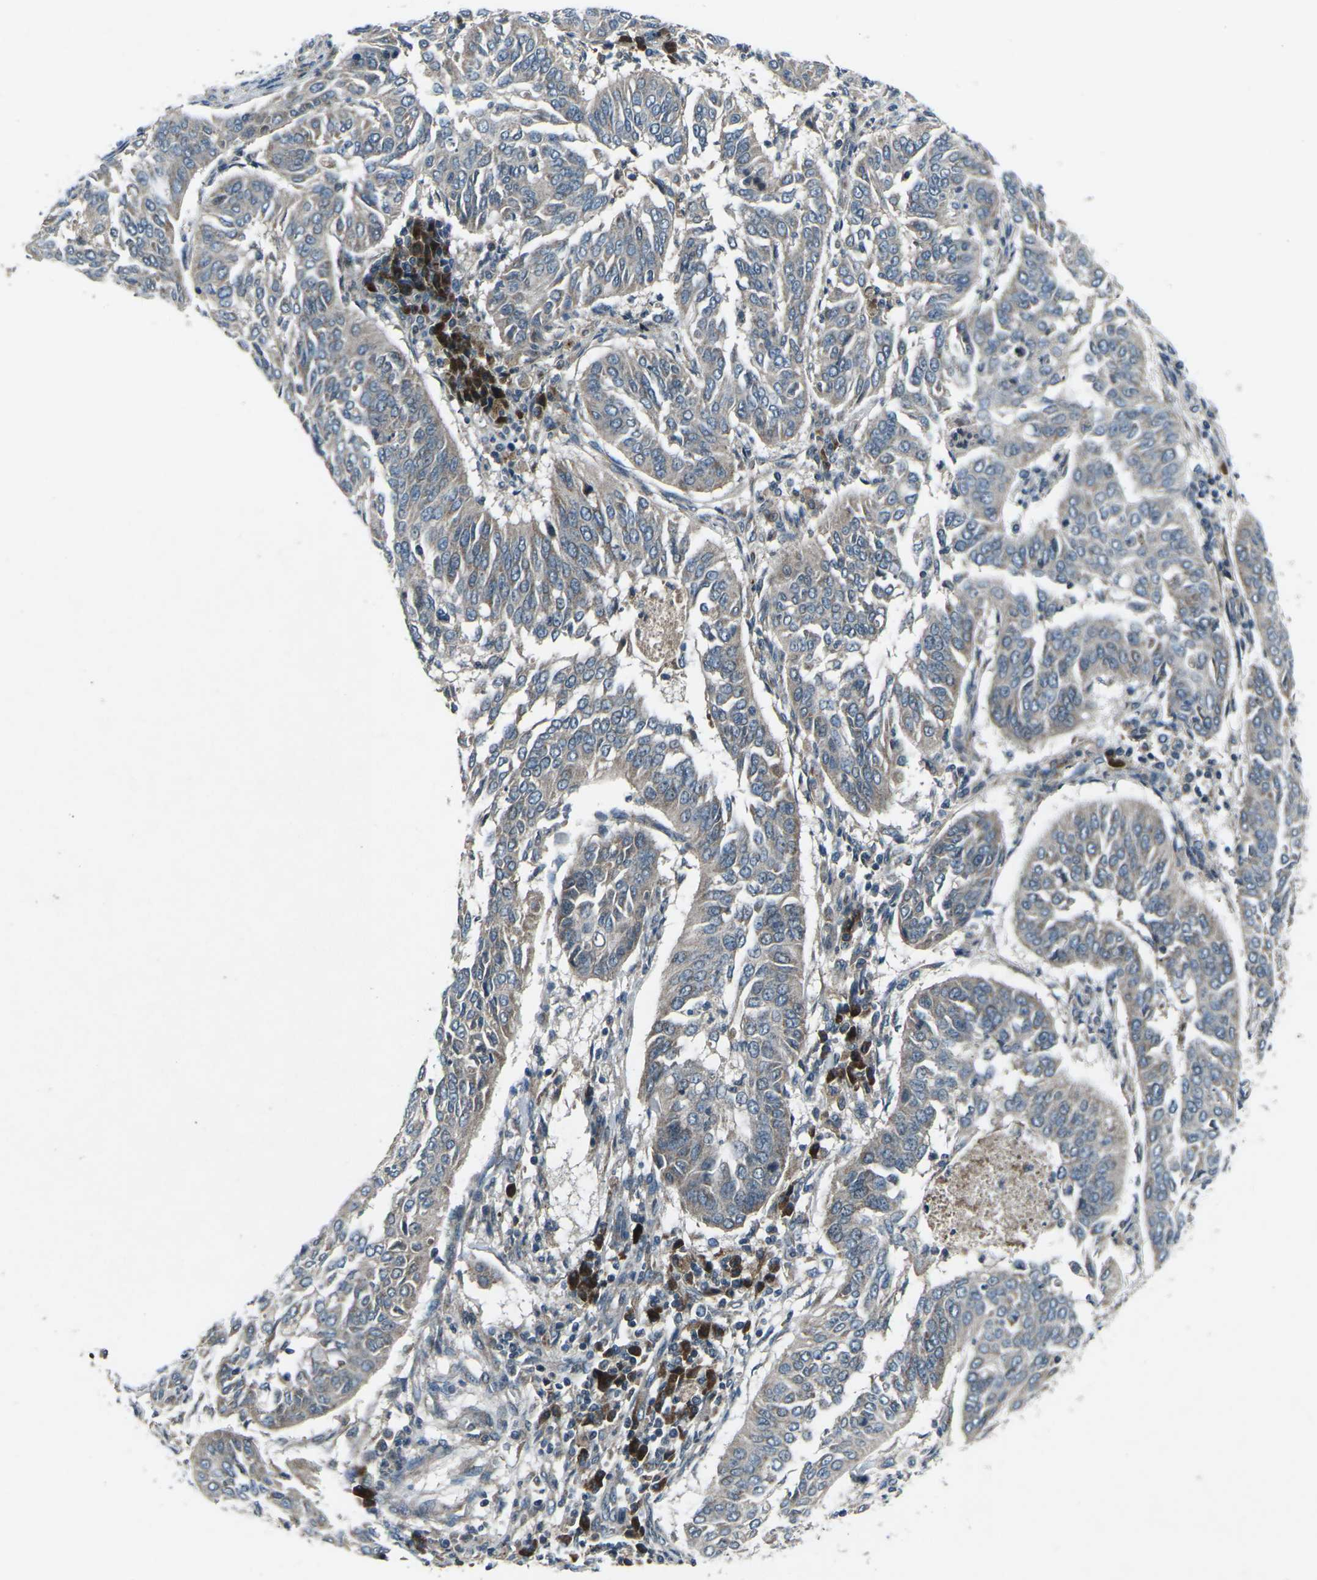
{"staining": {"intensity": "moderate", "quantity": "25%-75%", "location": "cytoplasmic/membranous"}, "tissue": "cervical cancer", "cell_type": "Tumor cells", "image_type": "cancer", "snomed": [{"axis": "morphology", "description": "Normal tissue, NOS"}, {"axis": "morphology", "description": "Squamous cell carcinoma, NOS"}, {"axis": "topography", "description": "Cervix"}], "caption": "A brown stain labels moderate cytoplasmic/membranous positivity of a protein in human cervical cancer (squamous cell carcinoma) tumor cells. (DAB (3,3'-diaminobenzidine) IHC with brightfield microscopy, high magnification).", "gene": "CDK16", "patient": {"sex": "female", "age": 39}}